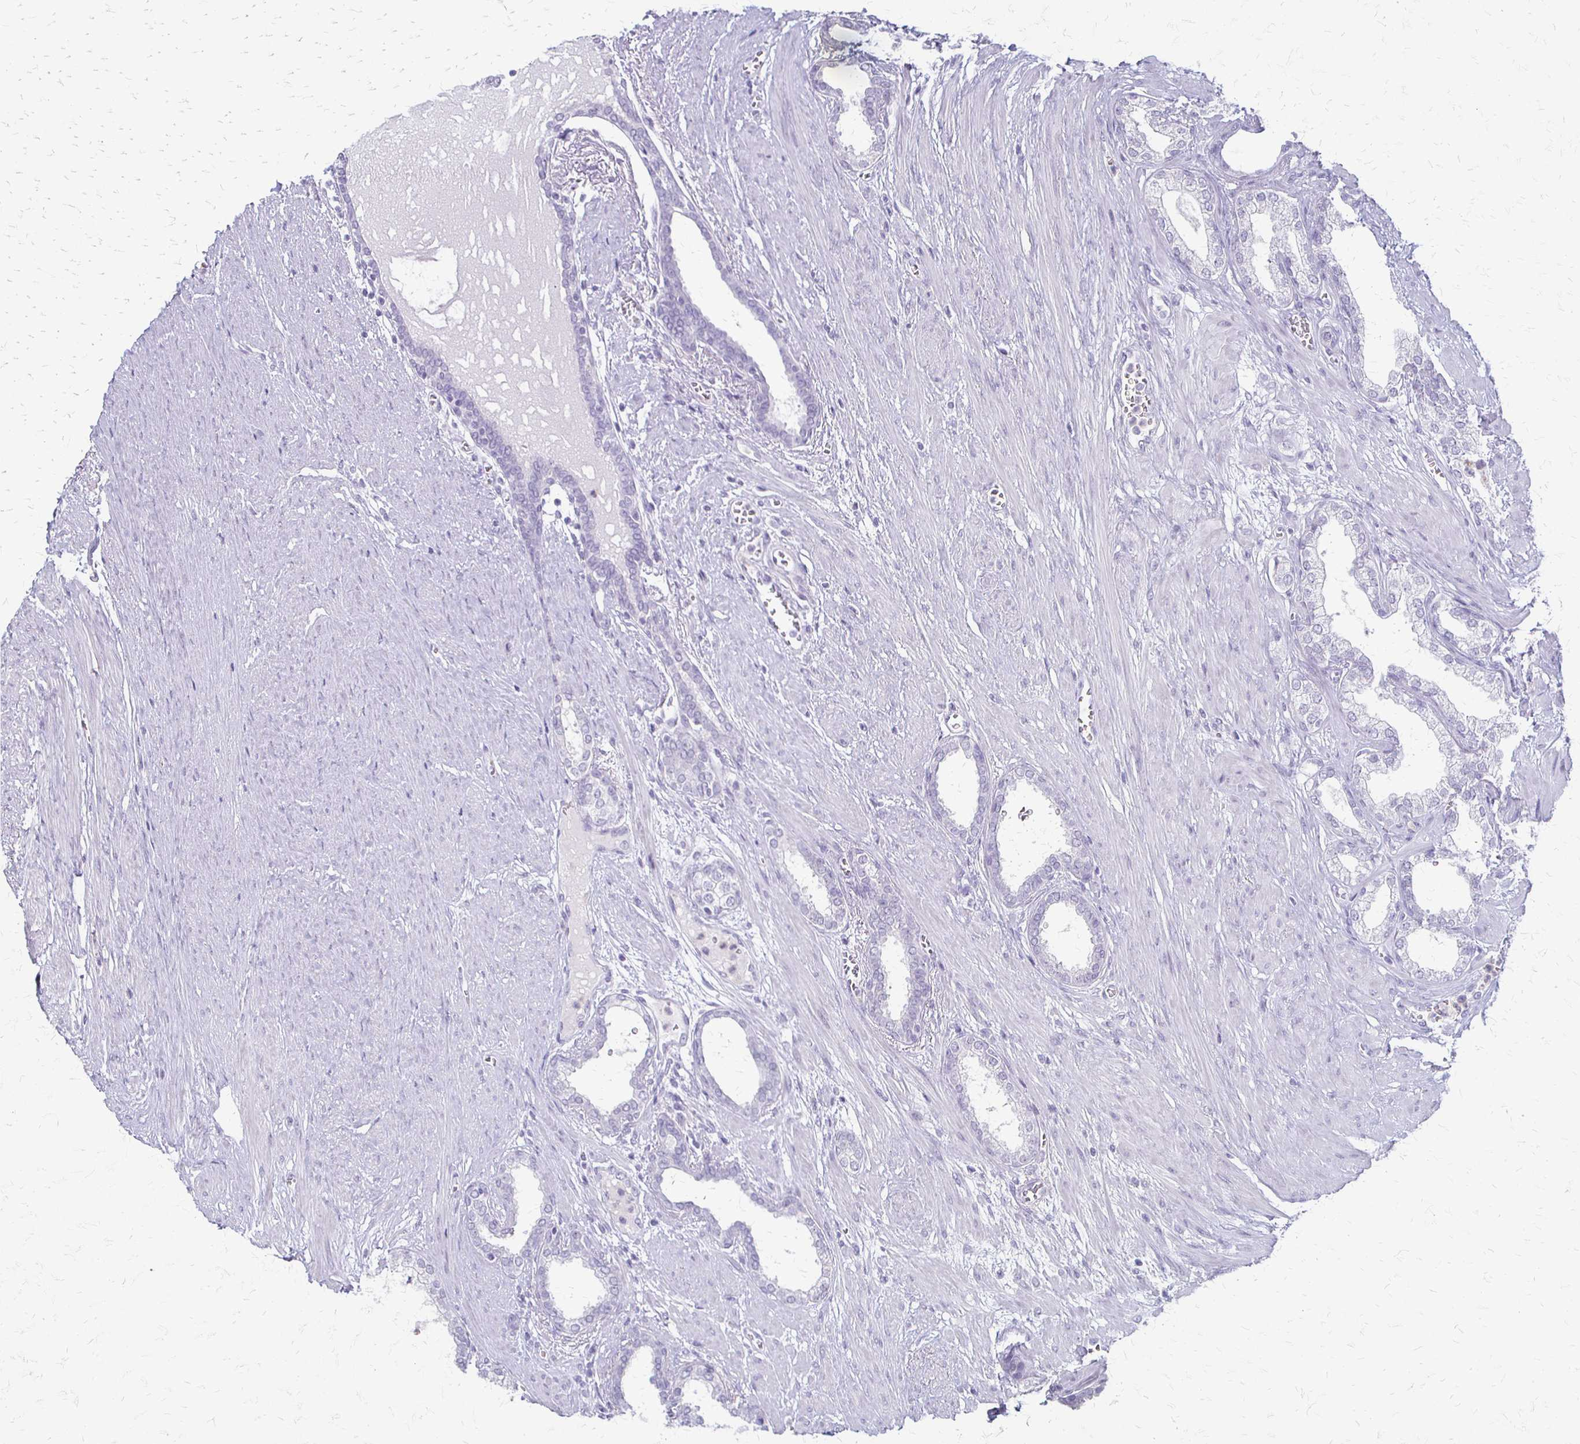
{"staining": {"intensity": "negative", "quantity": "none", "location": "none"}, "tissue": "prostate cancer", "cell_type": "Tumor cells", "image_type": "cancer", "snomed": [{"axis": "morphology", "description": "Adenocarcinoma, High grade"}, {"axis": "topography", "description": "Prostate"}], "caption": "This is an immunohistochemistry micrograph of adenocarcinoma (high-grade) (prostate). There is no staining in tumor cells.", "gene": "ACP5", "patient": {"sex": "male", "age": 60}}